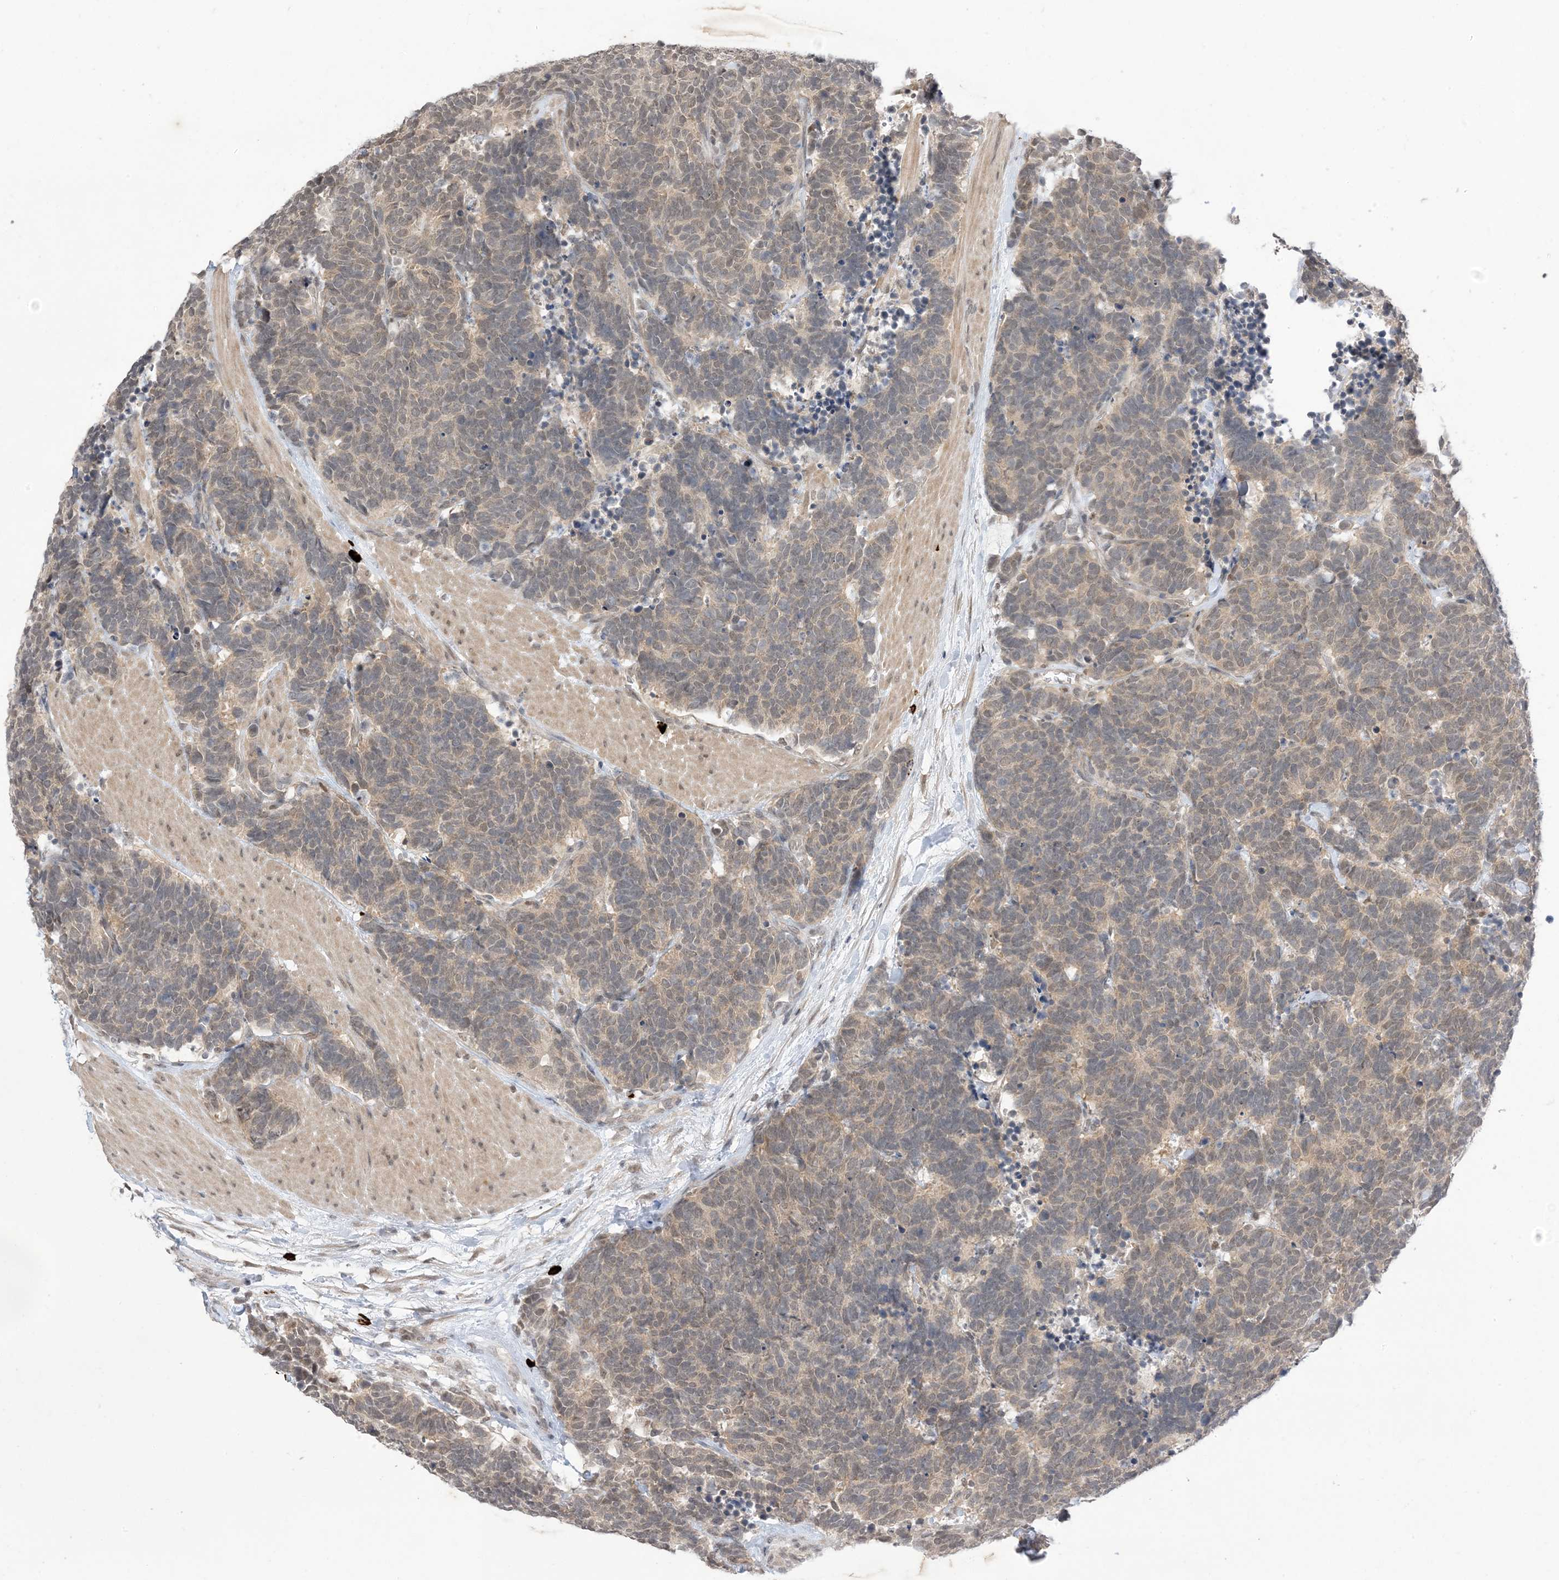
{"staining": {"intensity": "weak", "quantity": ">75%", "location": "cytoplasmic/membranous"}, "tissue": "carcinoid", "cell_type": "Tumor cells", "image_type": "cancer", "snomed": [{"axis": "morphology", "description": "Carcinoma, NOS"}, {"axis": "morphology", "description": "Carcinoid, malignant, NOS"}, {"axis": "topography", "description": "Urinary bladder"}], "caption": "The micrograph displays a brown stain indicating the presence of a protein in the cytoplasmic/membranous of tumor cells in carcinoma.", "gene": "RANBP9", "patient": {"sex": "male", "age": 57}}